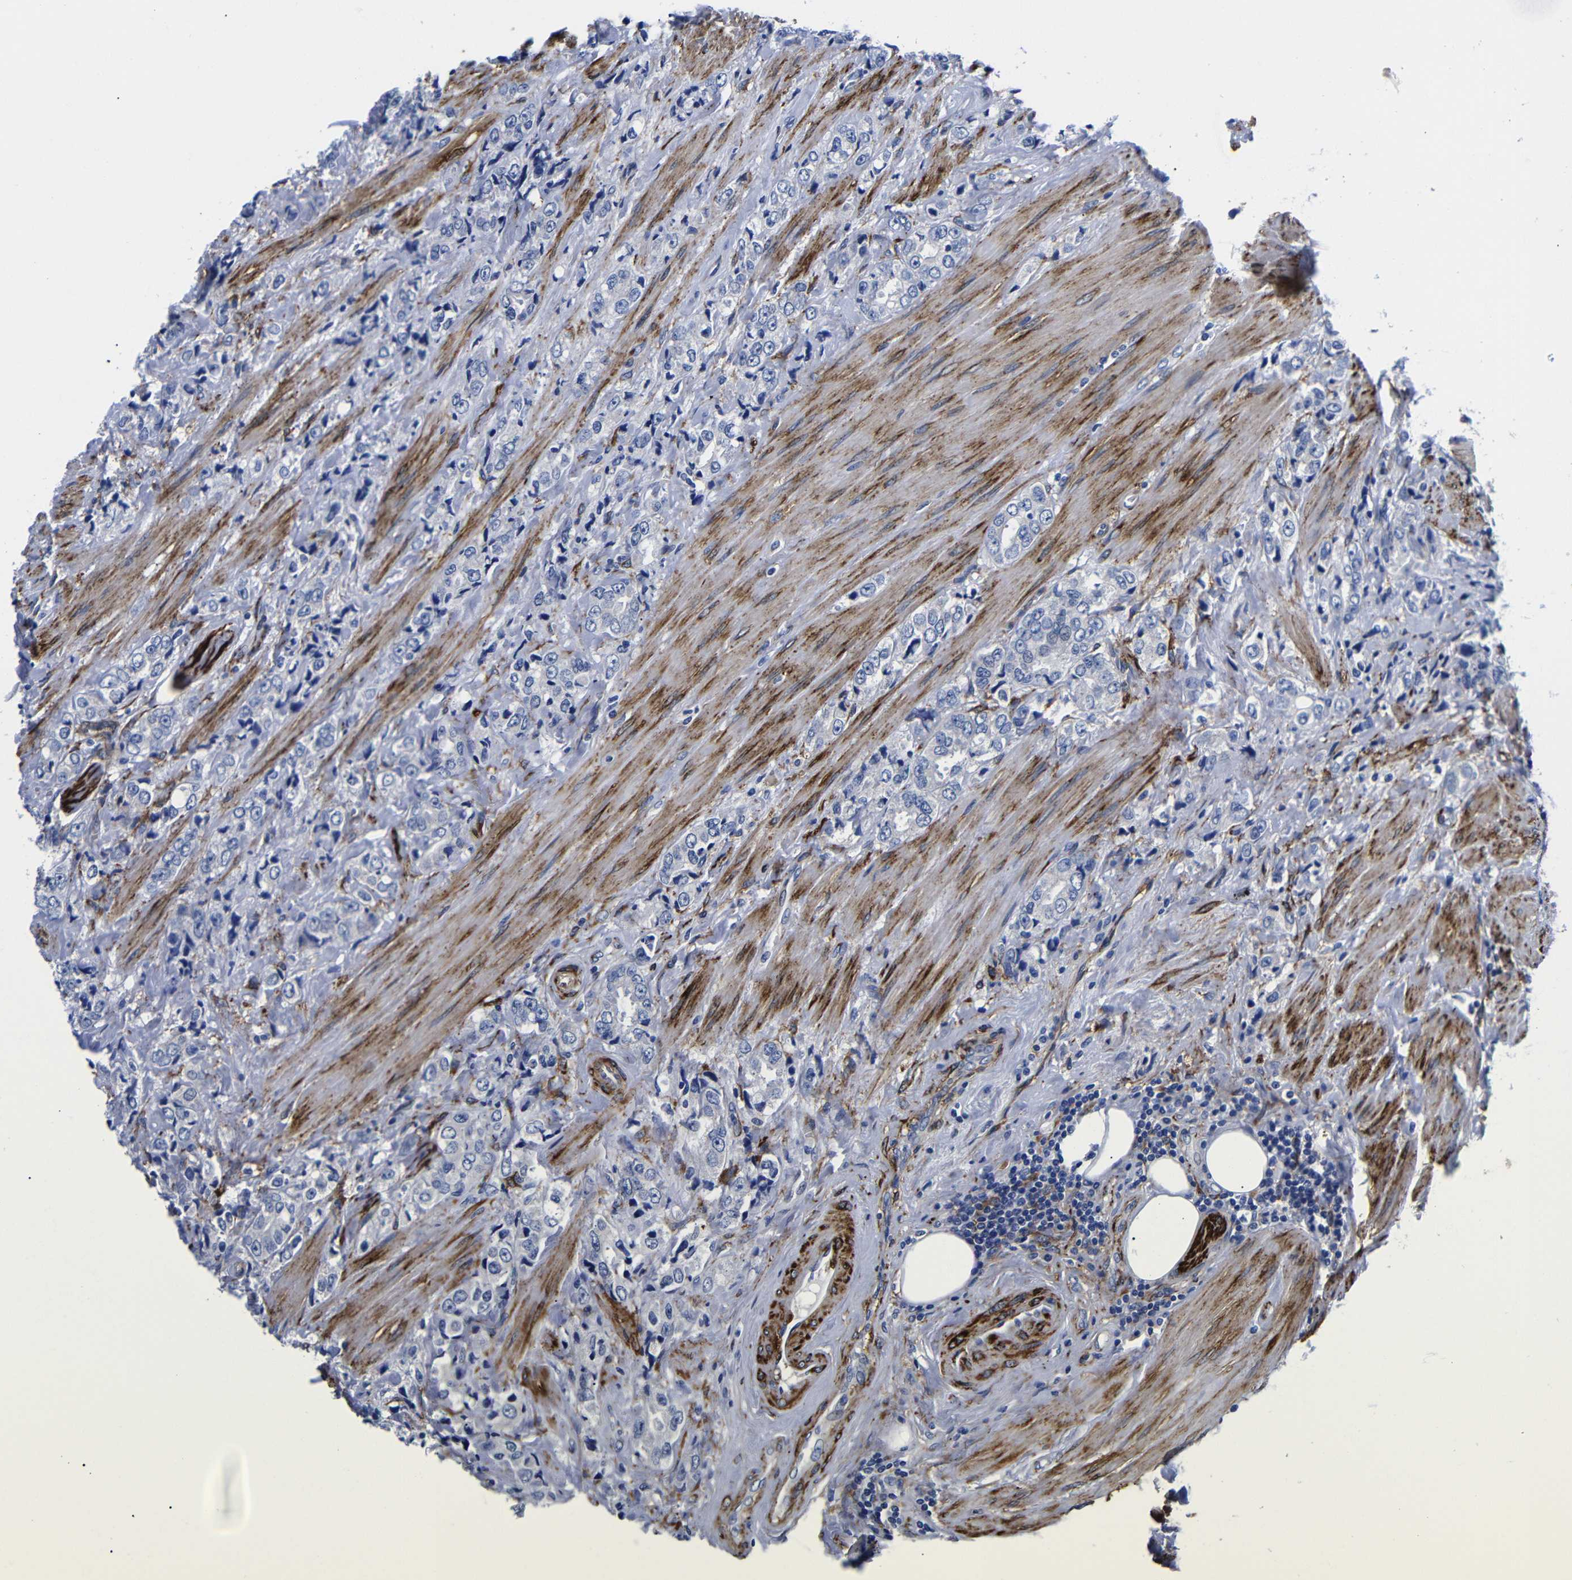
{"staining": {"intensity": "negative", "quantity": "none", "location": "none"}, "tissue": "prostate cancer", "cell_type": "Tumor cells", "image_type": "cancer", "snomed": [{"axis": "morphology", "description": "Adenocarcinoma, High grade"}, {"axis": "topography", "description": "Prostate"}], "caption": "IHC of prostate high-grade adenocarcinoma demonstrates no expression in tumor cells.", "gene": "LRIG1", "patient": {"sex": "male", "age": 61}}